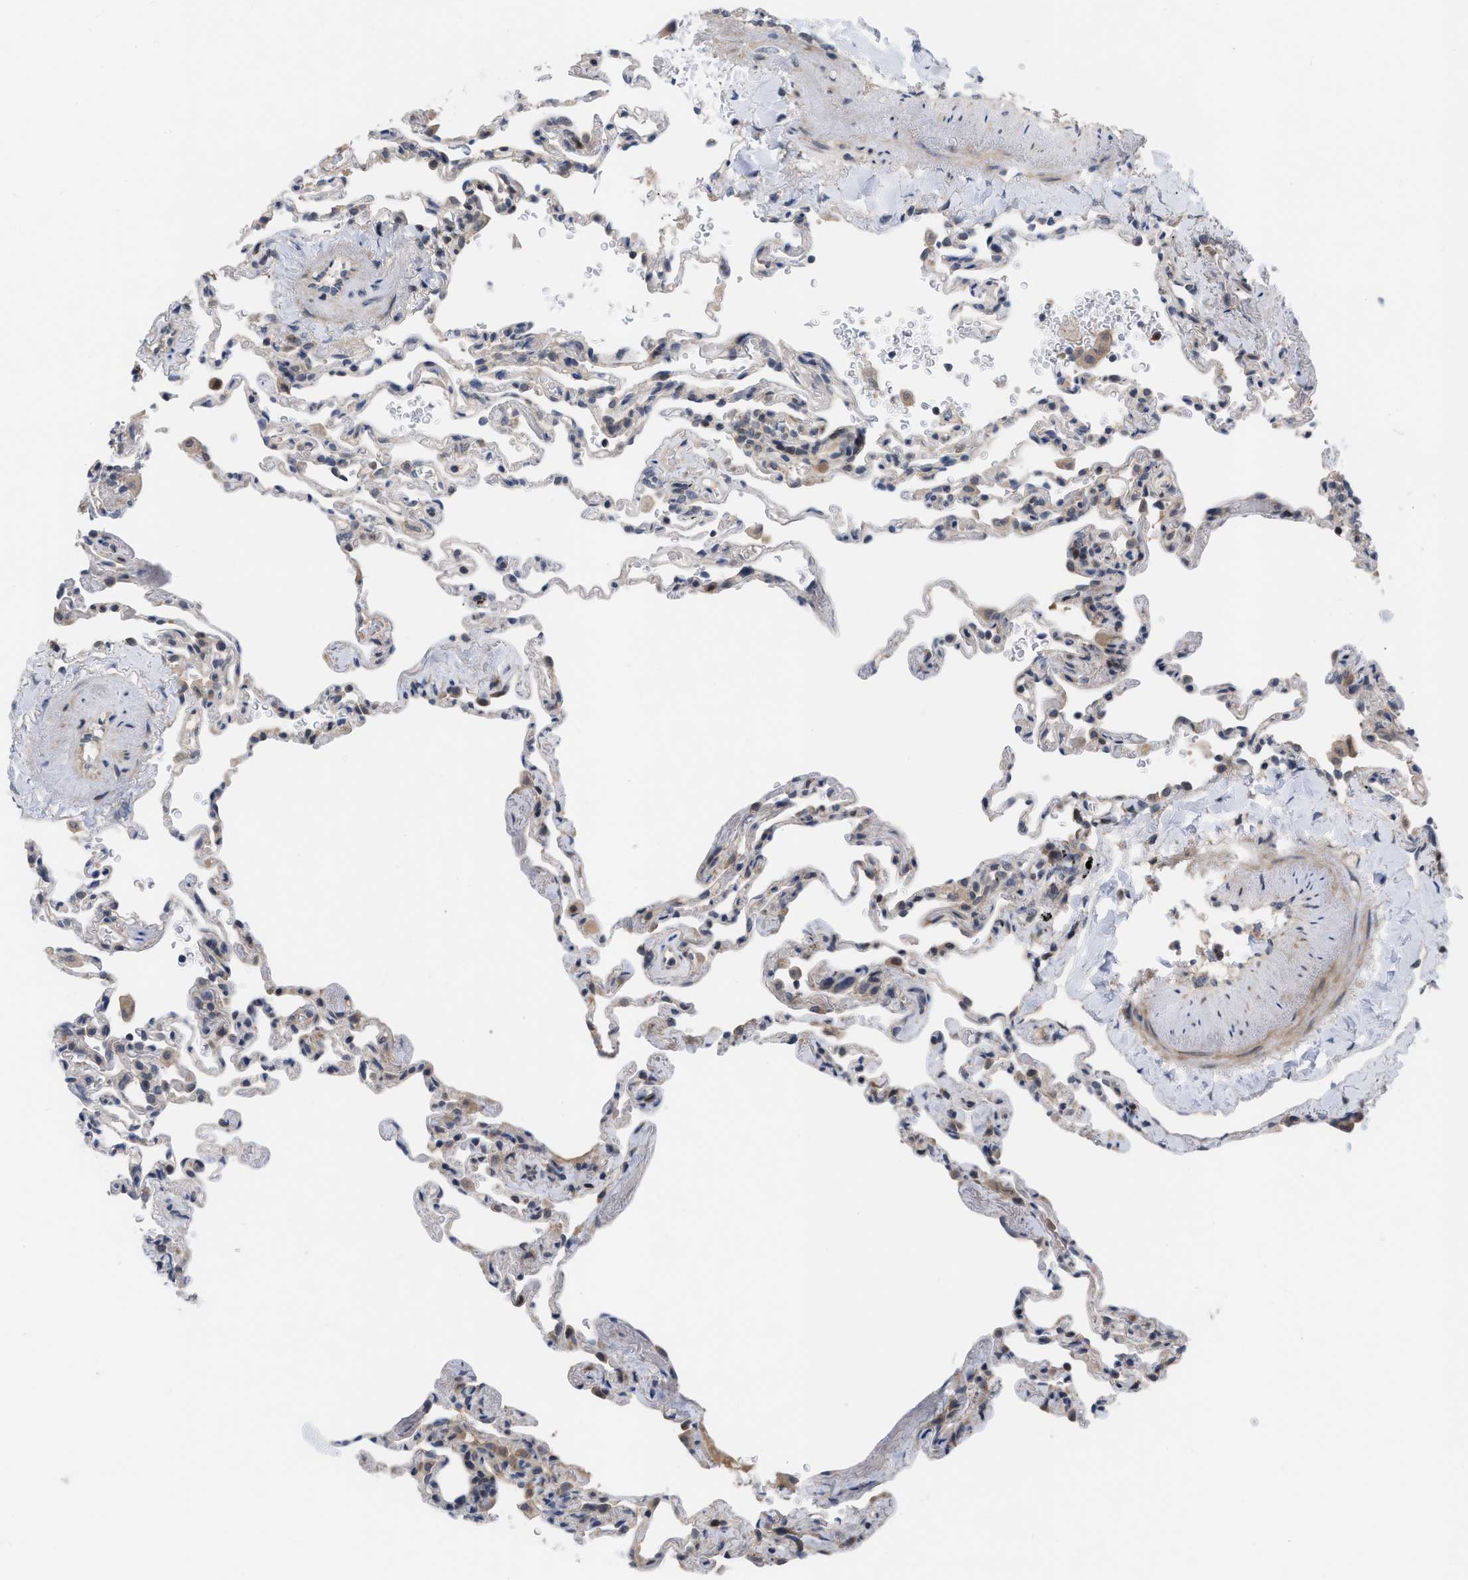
{"staining": {"intensity": "negative", "quantity": "none", "location": "none"}, "tissue": "lung", "cell_type": "Alveolar cells", "image_type": "normal", "snomed": [{"axis": "morphology", "description": "Normal tissue, NOS"}, {"axis": "topography", "description": "Lung"}], "caption": "A micrograph of lung stained for a protein exhibits no brown staining in alveolar cells.", "gene": "LDAF1", "patient": {"sex": "male", "age": 59}}